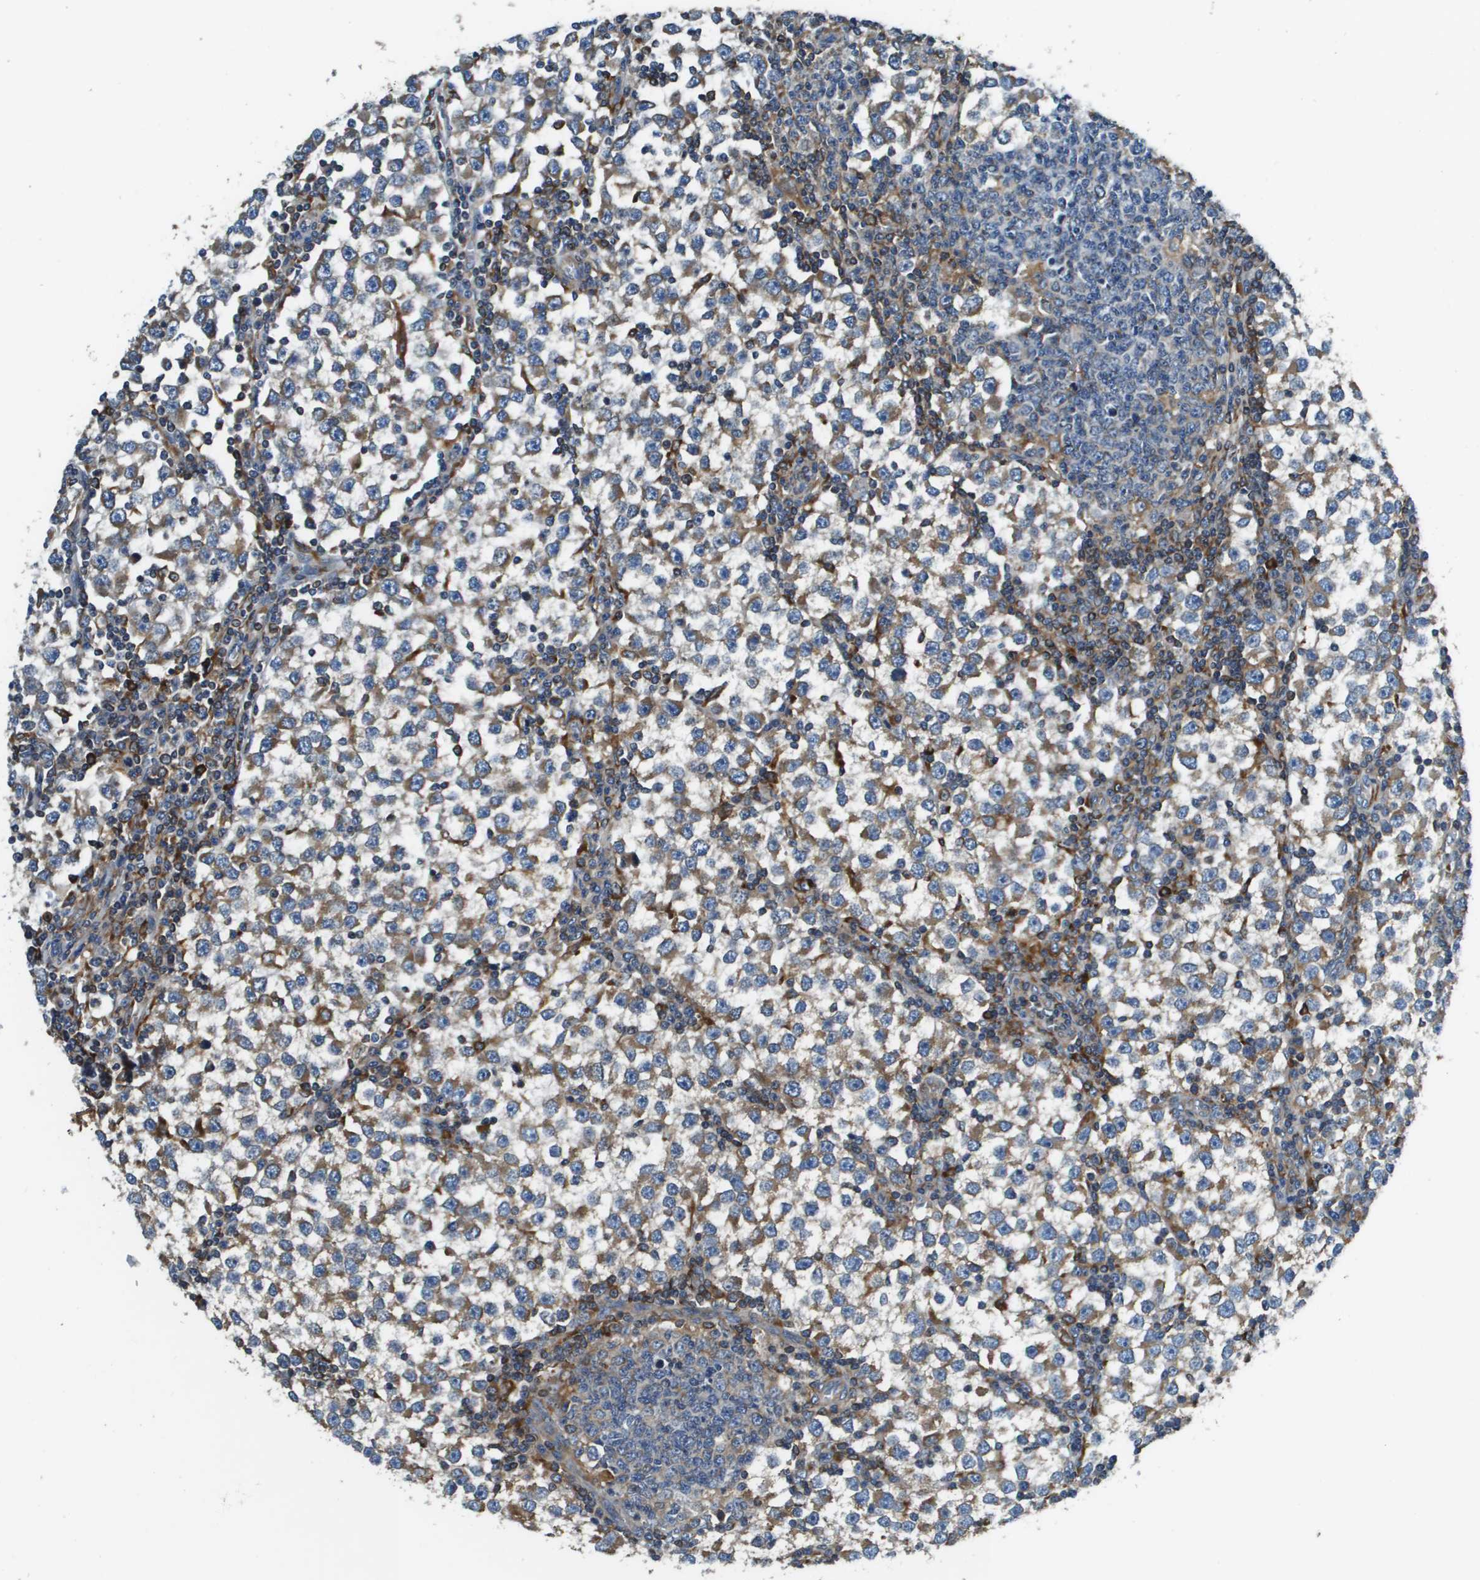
{"staining": {"intensity": "moderate", "quantity": "25%-75%", "location": "cytoplasmic/membranous"}, "tissue": "testis cancer", "cell_type": "Tumor cells", "image_type": "cancer", "snomed": [{"axis": "morphology", "description": "Seminoma, NOS"}, {"axis": "topography", "description": "Testis"}], "caption": "Immunohistochemistry (IHC) (DAB) staining of human seminoma (testis) shows moderate cytoplasmic/membranous protein positivity in about 25%-75% of tumor cells.", "gene": "CNPY3", "patient": {"sex": "male", "age": 65}}